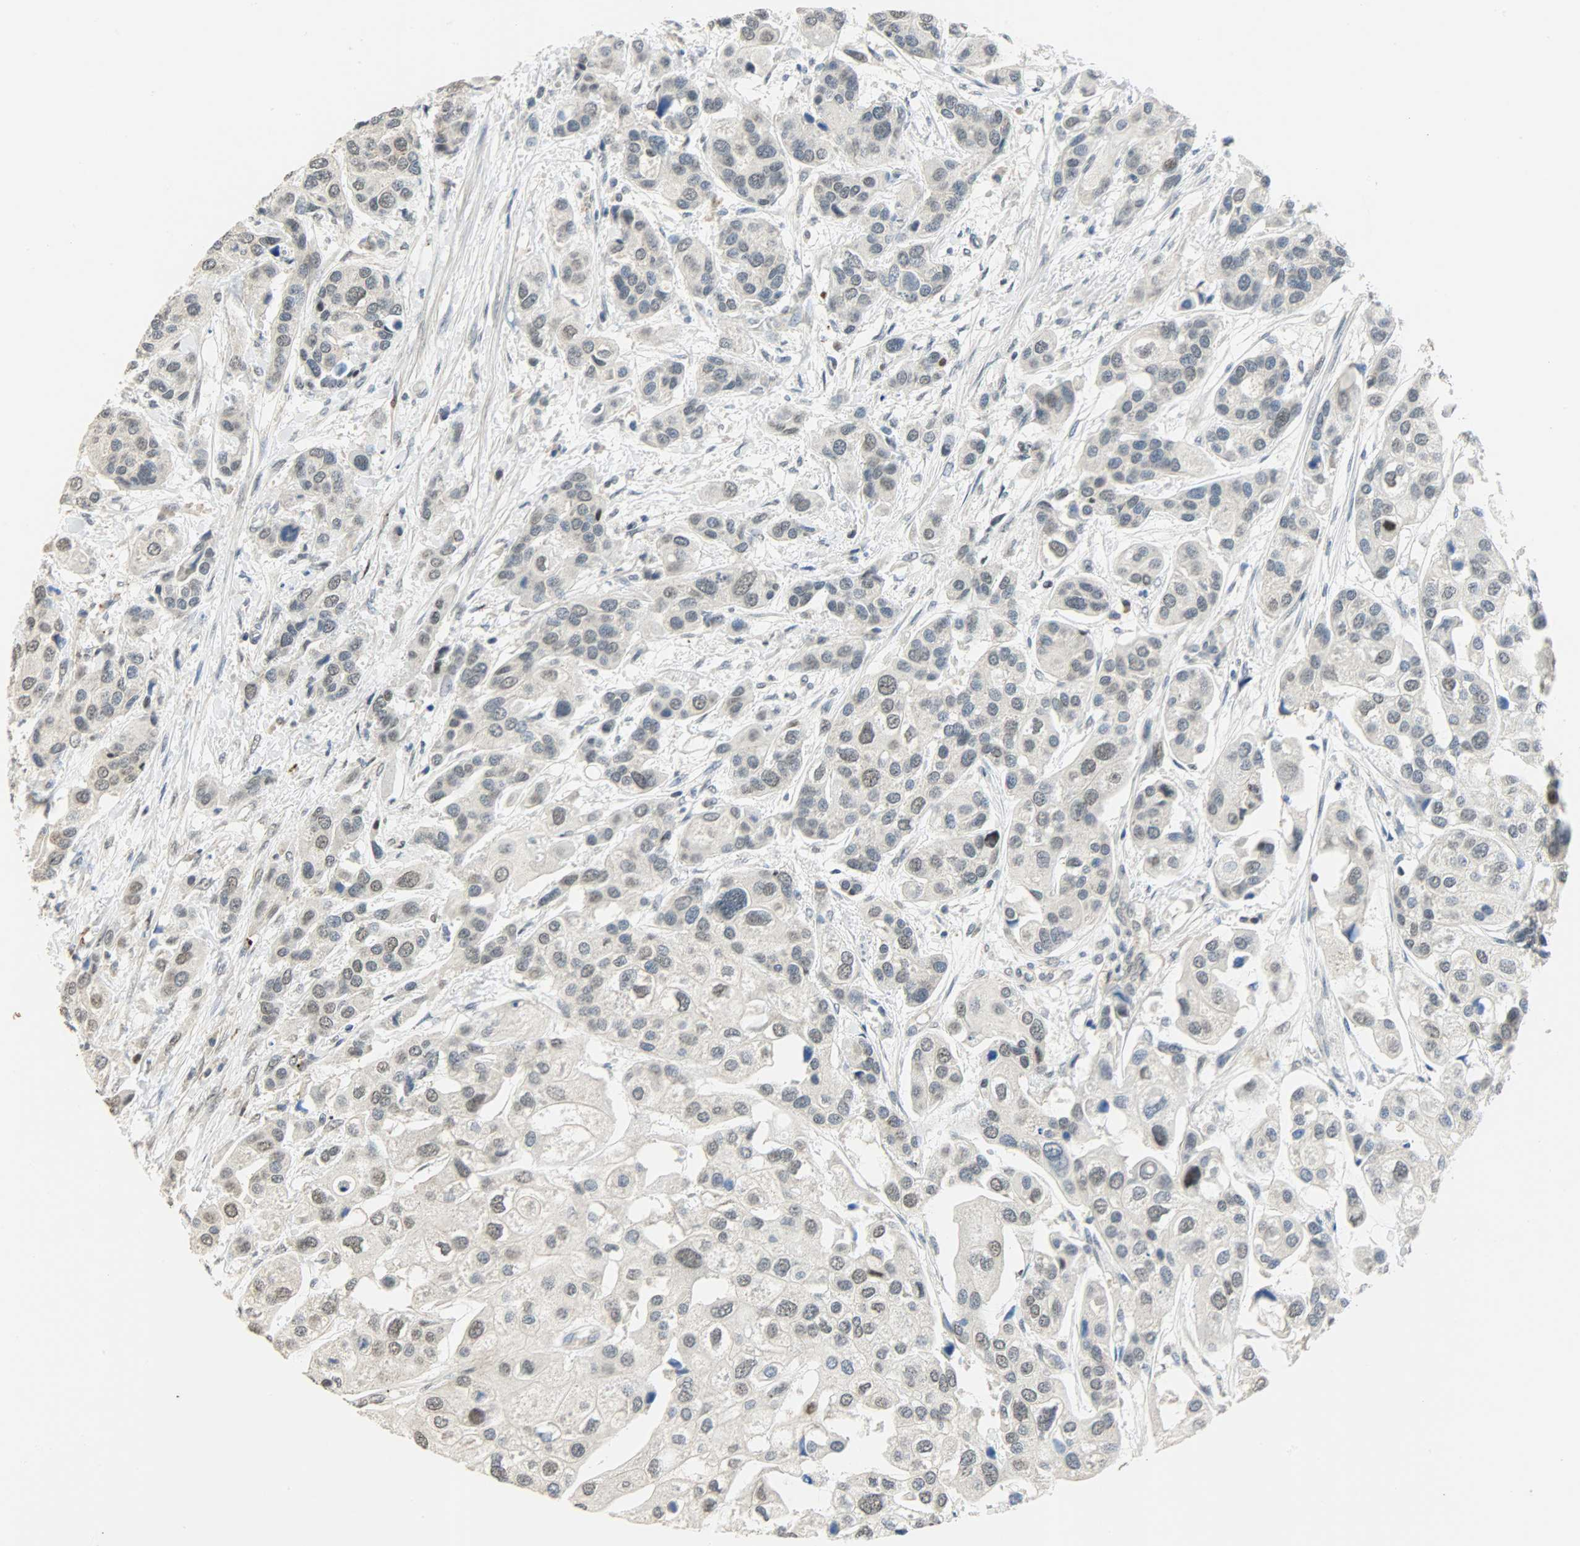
{"staining": {"intensity": "weak", "quantity": "25%-75%", "location": "cytoplasmic/membranous,nuclear"}, "tissue": "urothelial cancer", "cell_type": "Tumor cells", "image_type": "cancer", "snomed": [{"axis": "morphology", "description": "Urothelial carcinoma, High grade"}, {"axis": "topography", "description": "Urinary bladder"}], "caption": "Immunohistochemistry (IHC) (DAB) staining of human urothelial cancer displays weak cytoplasmic/membranous and nuclear protein positivity in approximately 25%-75% of tumor cells. (DAB IHC, brown staining for protein, blue staining for nuclei).", "gene": "GIT2", "patient": {"sex": "female", "age": 64}}